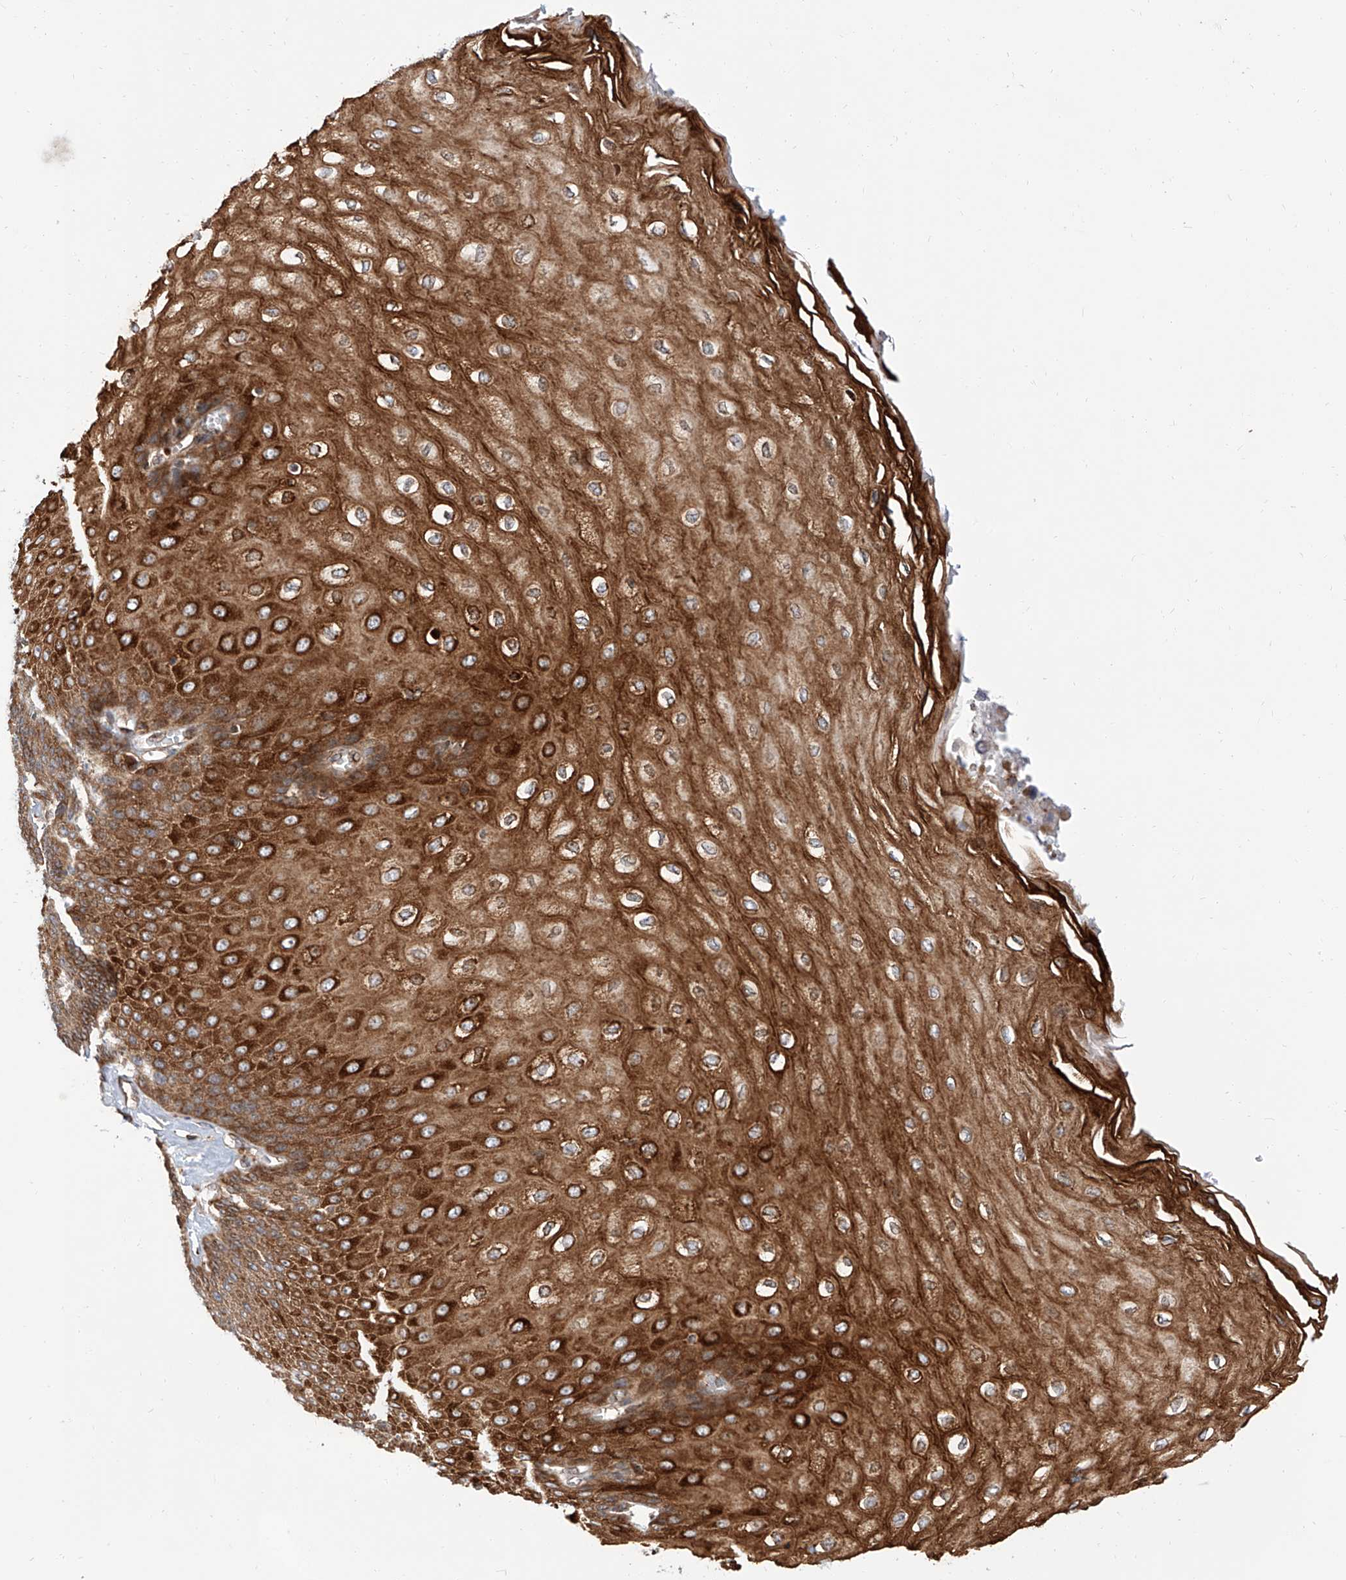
{"staining": {"intensity": "strong", "quantity": ">75%", "location": "cytoplasmic/membranous"}, "tissue": "esophagus", "cell_type": "Squamous epithelial cells", "image_type": "normal", "snomed": [{"axis": "morphology", "description": "Normal tissue, NOS"}, {"axis": "topography", "description": "Esophagus"}], "caption": "Squamous epithelial cells show high levels of strong cytoplasmic/membranous positivity in approximately >75% of cells in normal esophagus. (Stains: DAB (3,3'-diaminobenzidine) in brown, nuclei in blue, Microscopy: brightfield microscopy at high magnification).", "gene": "ISCA2", "patient": {"sex": "male", "age": 60}}